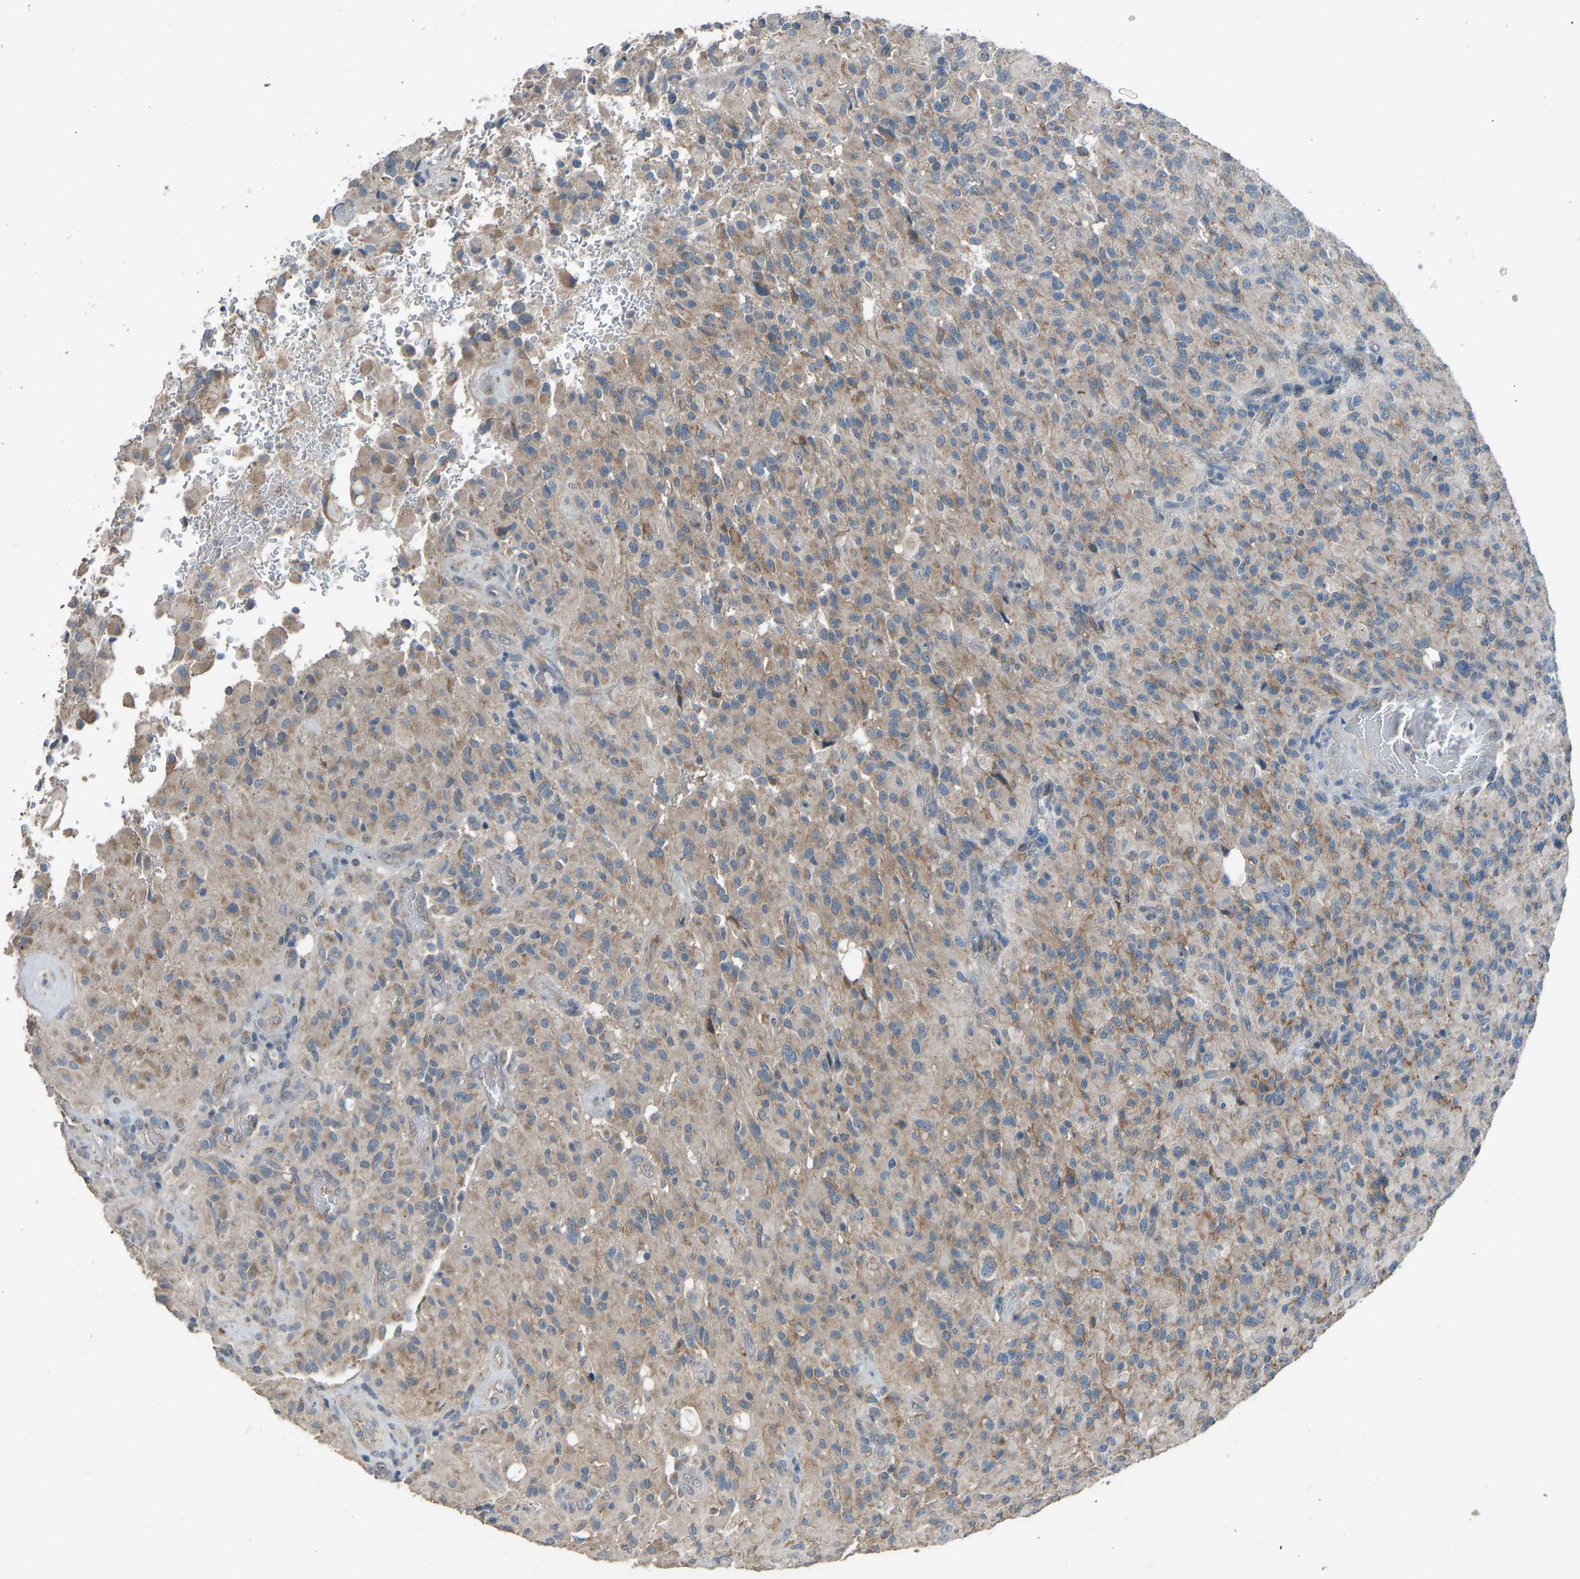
{"staining": {"intensity": "moderate", "quantity": ">75%", "location": "cytoplasmic/membranous"}, "tissue": "glioma", "cell_type": "Tumor cells", "image_type": "cancer", "snomed": [{"axis": "morphology", "description": "Glioma, malignant, High grade"}, {"axis": "topography", "description": "Brain"}], "caption": "Moderate cytoplasmic/membranous positivity is present in approximately >75% of tumor cells in glioma. The protein is shown in brown color, while the nuclei are stained blue.", "gene": "TGFBR3", "patient": {"sex": "male", "age": 71}}